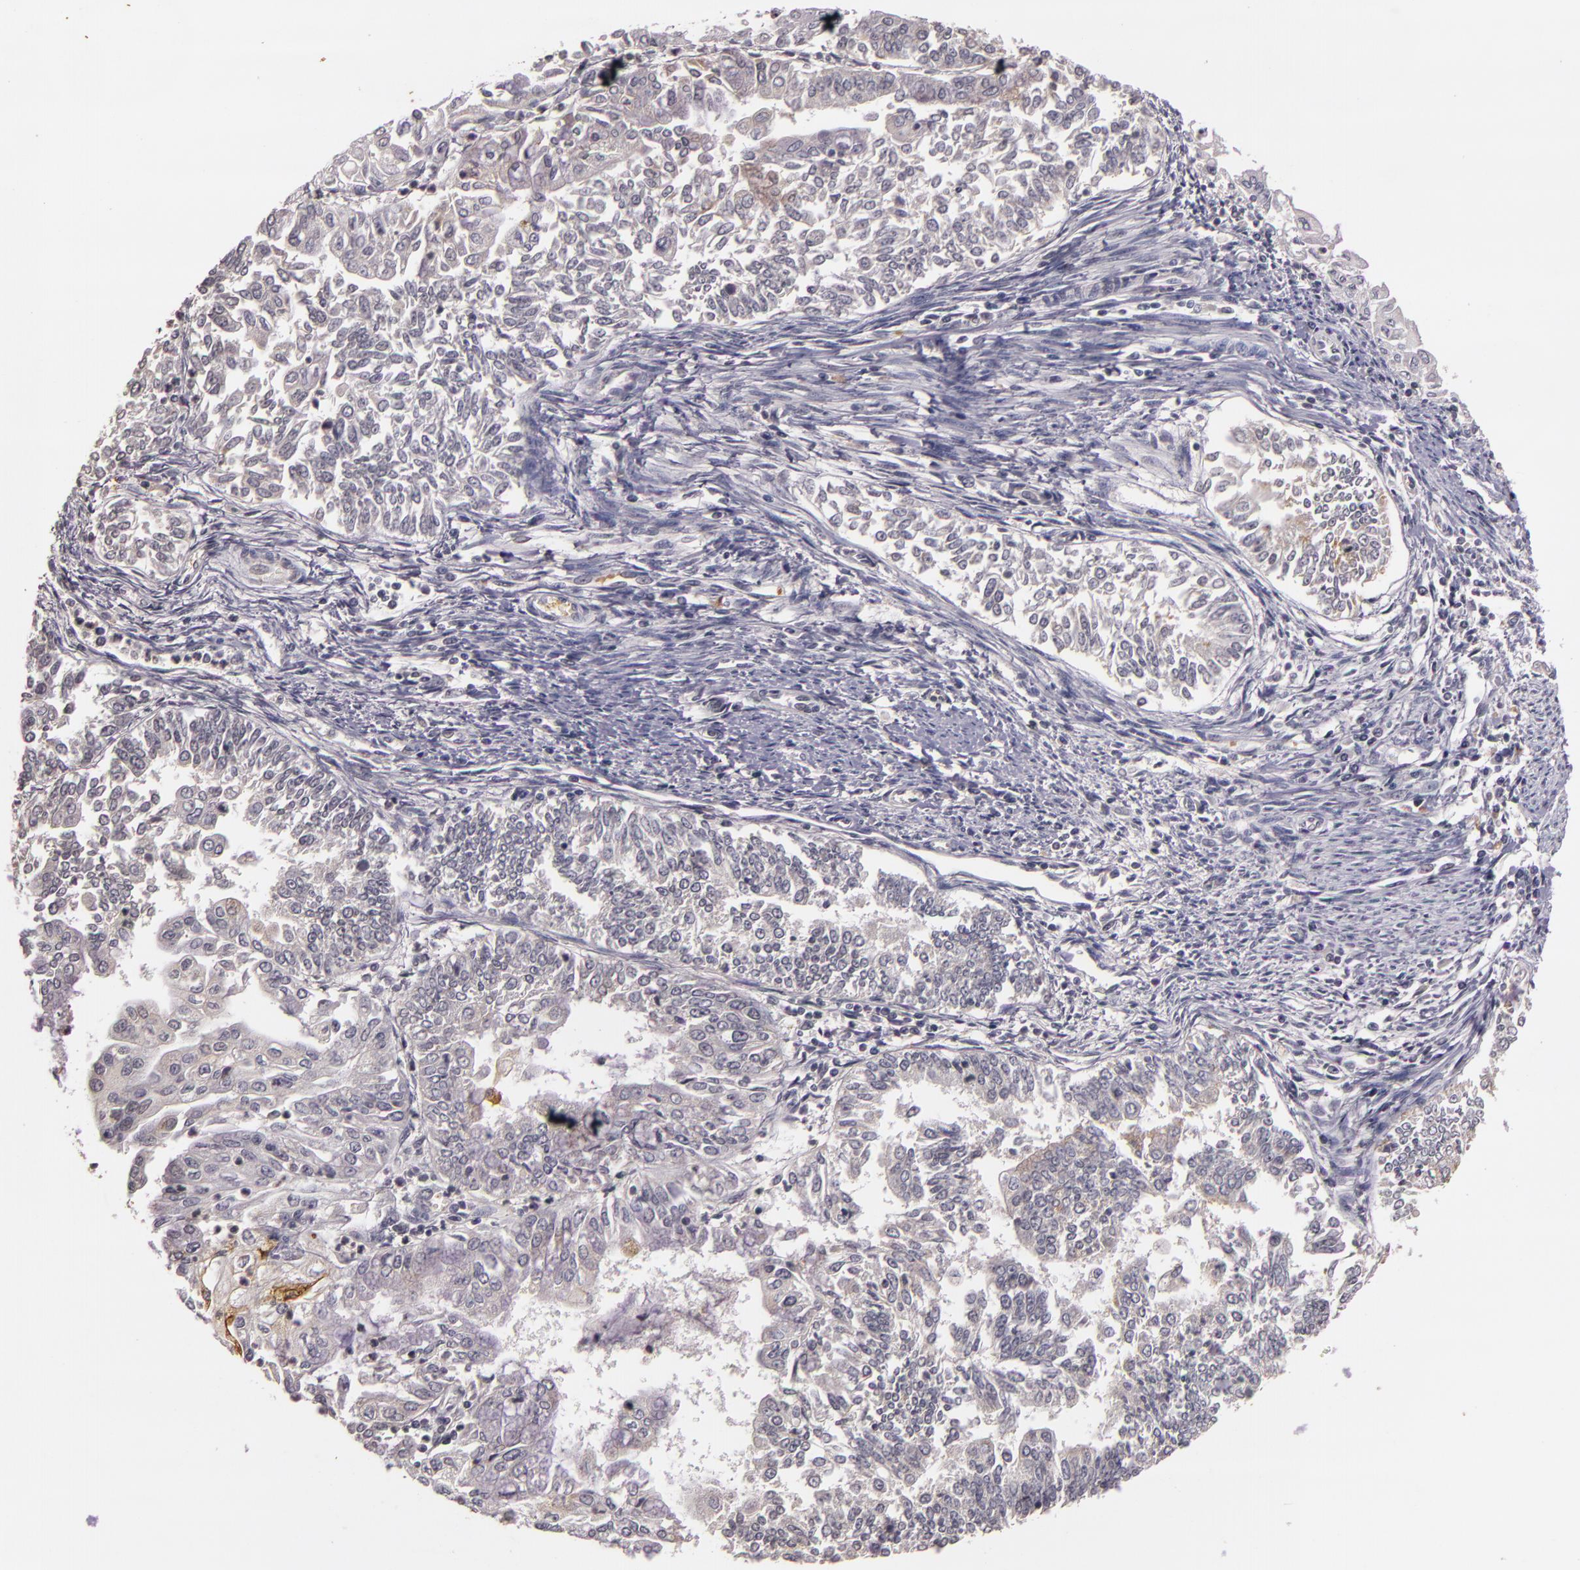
{"staining": {"intensity": "negative", "quantity": "none", "location": "none"}, "tissue": "endometrial cancer", "cell_type": "Tumor cells", "image_type": "cancer", "snomed": [{"axis": "morphology", "description": "Adenocarcinoma, NOS"}, {"axis": "topography", "description": "Endometrium"}], "caption": "A photomicrograph of human endometrial adenocarcinoma is negative for staining in tumor cells.", "gene": "TFF1", "patient": {"sex": "female", "age": 75}}